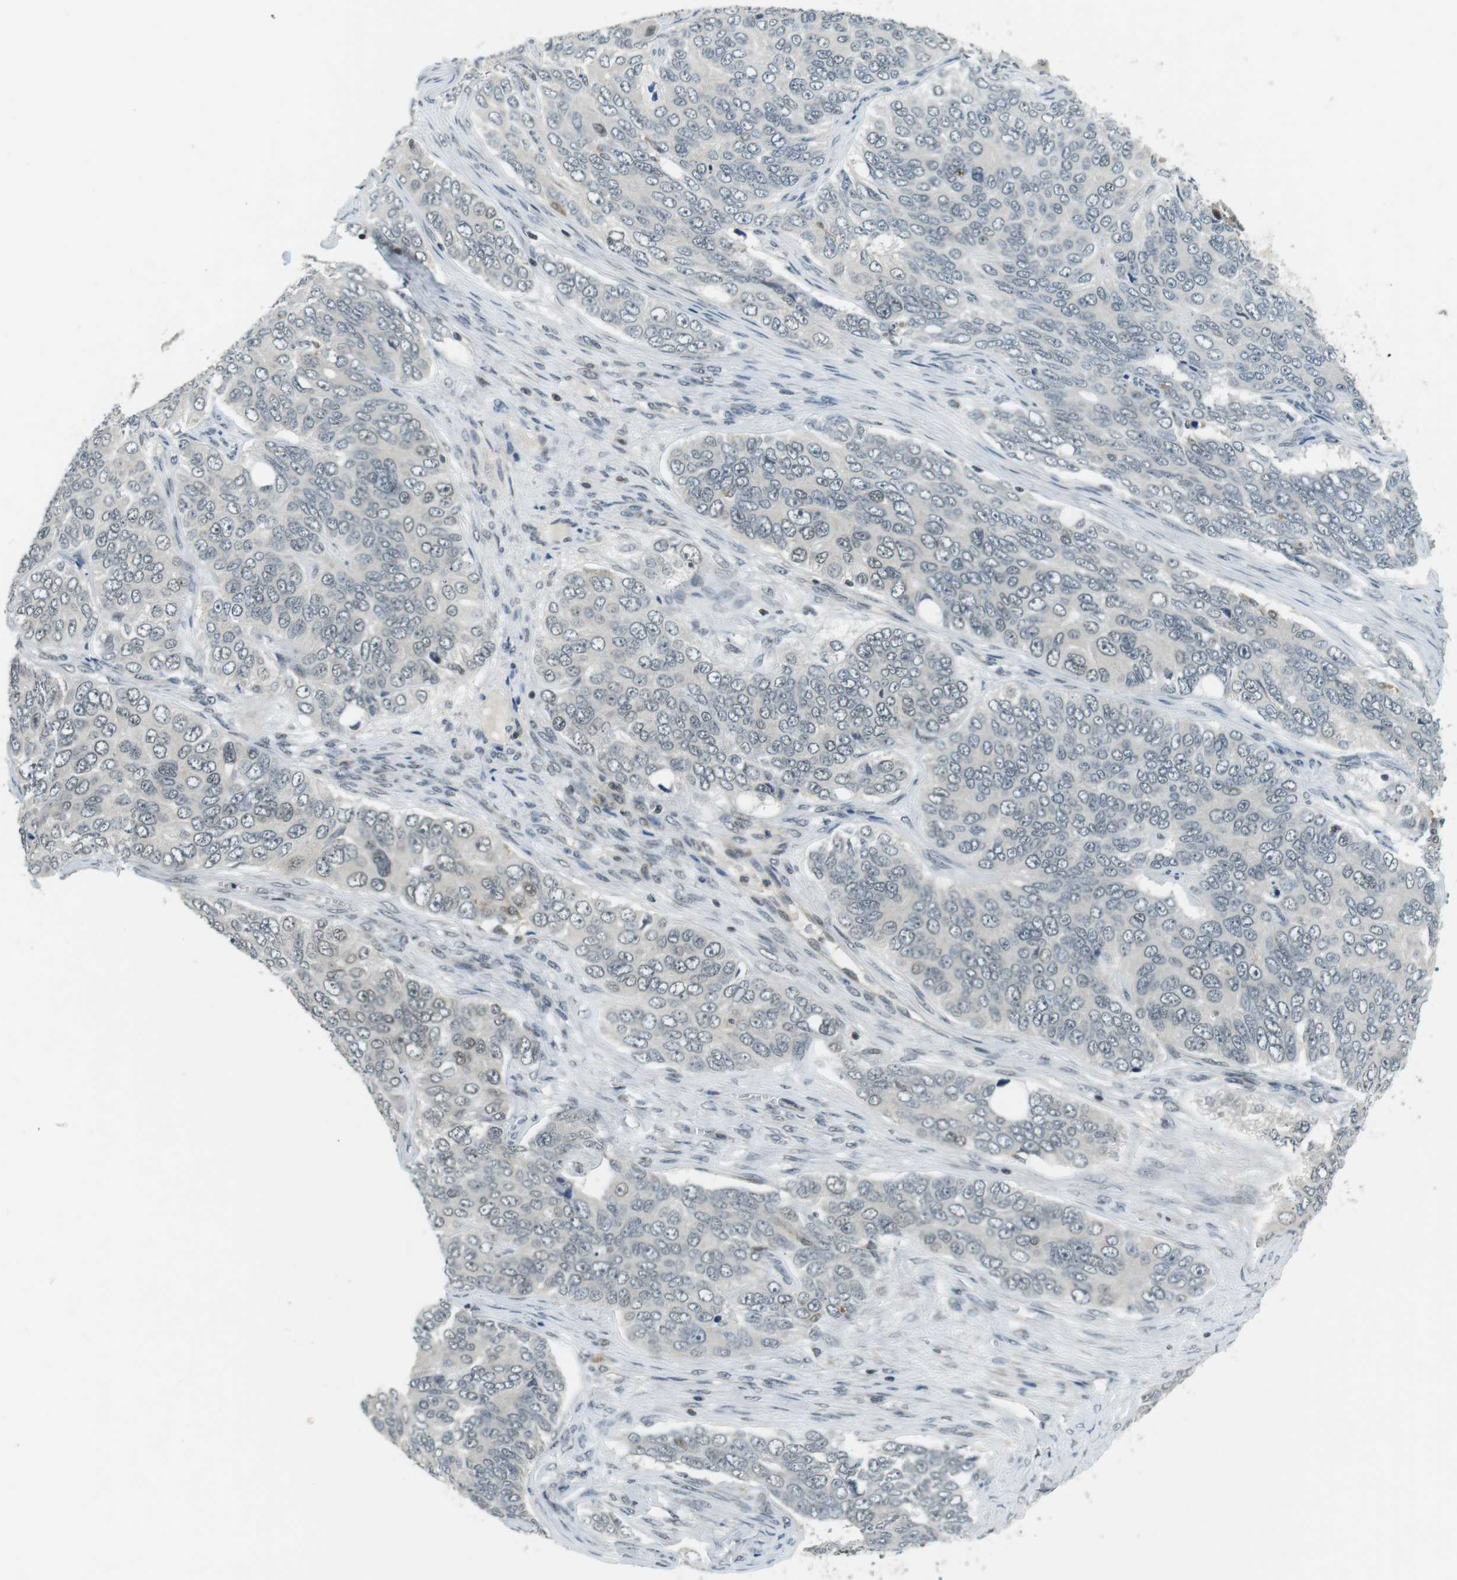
{"staining": {"intensity": "negative", "quantity": "none", "location": "none"}, "tissue": "ovarian cancer", "cell_type": "Tumor cells", "image_type": "cancer", "snomed": [{"axis": "morphology", "description": "Carcinoma, endometroid"}, {"axis": "topography", "description": "Ovary"}], "caption": "Tumor cells are negative for protein expression in human ovarian cancer (endometroid carcinoma).", "gene": "BRD4", "patient": {"sex": "female", "age": 51}}